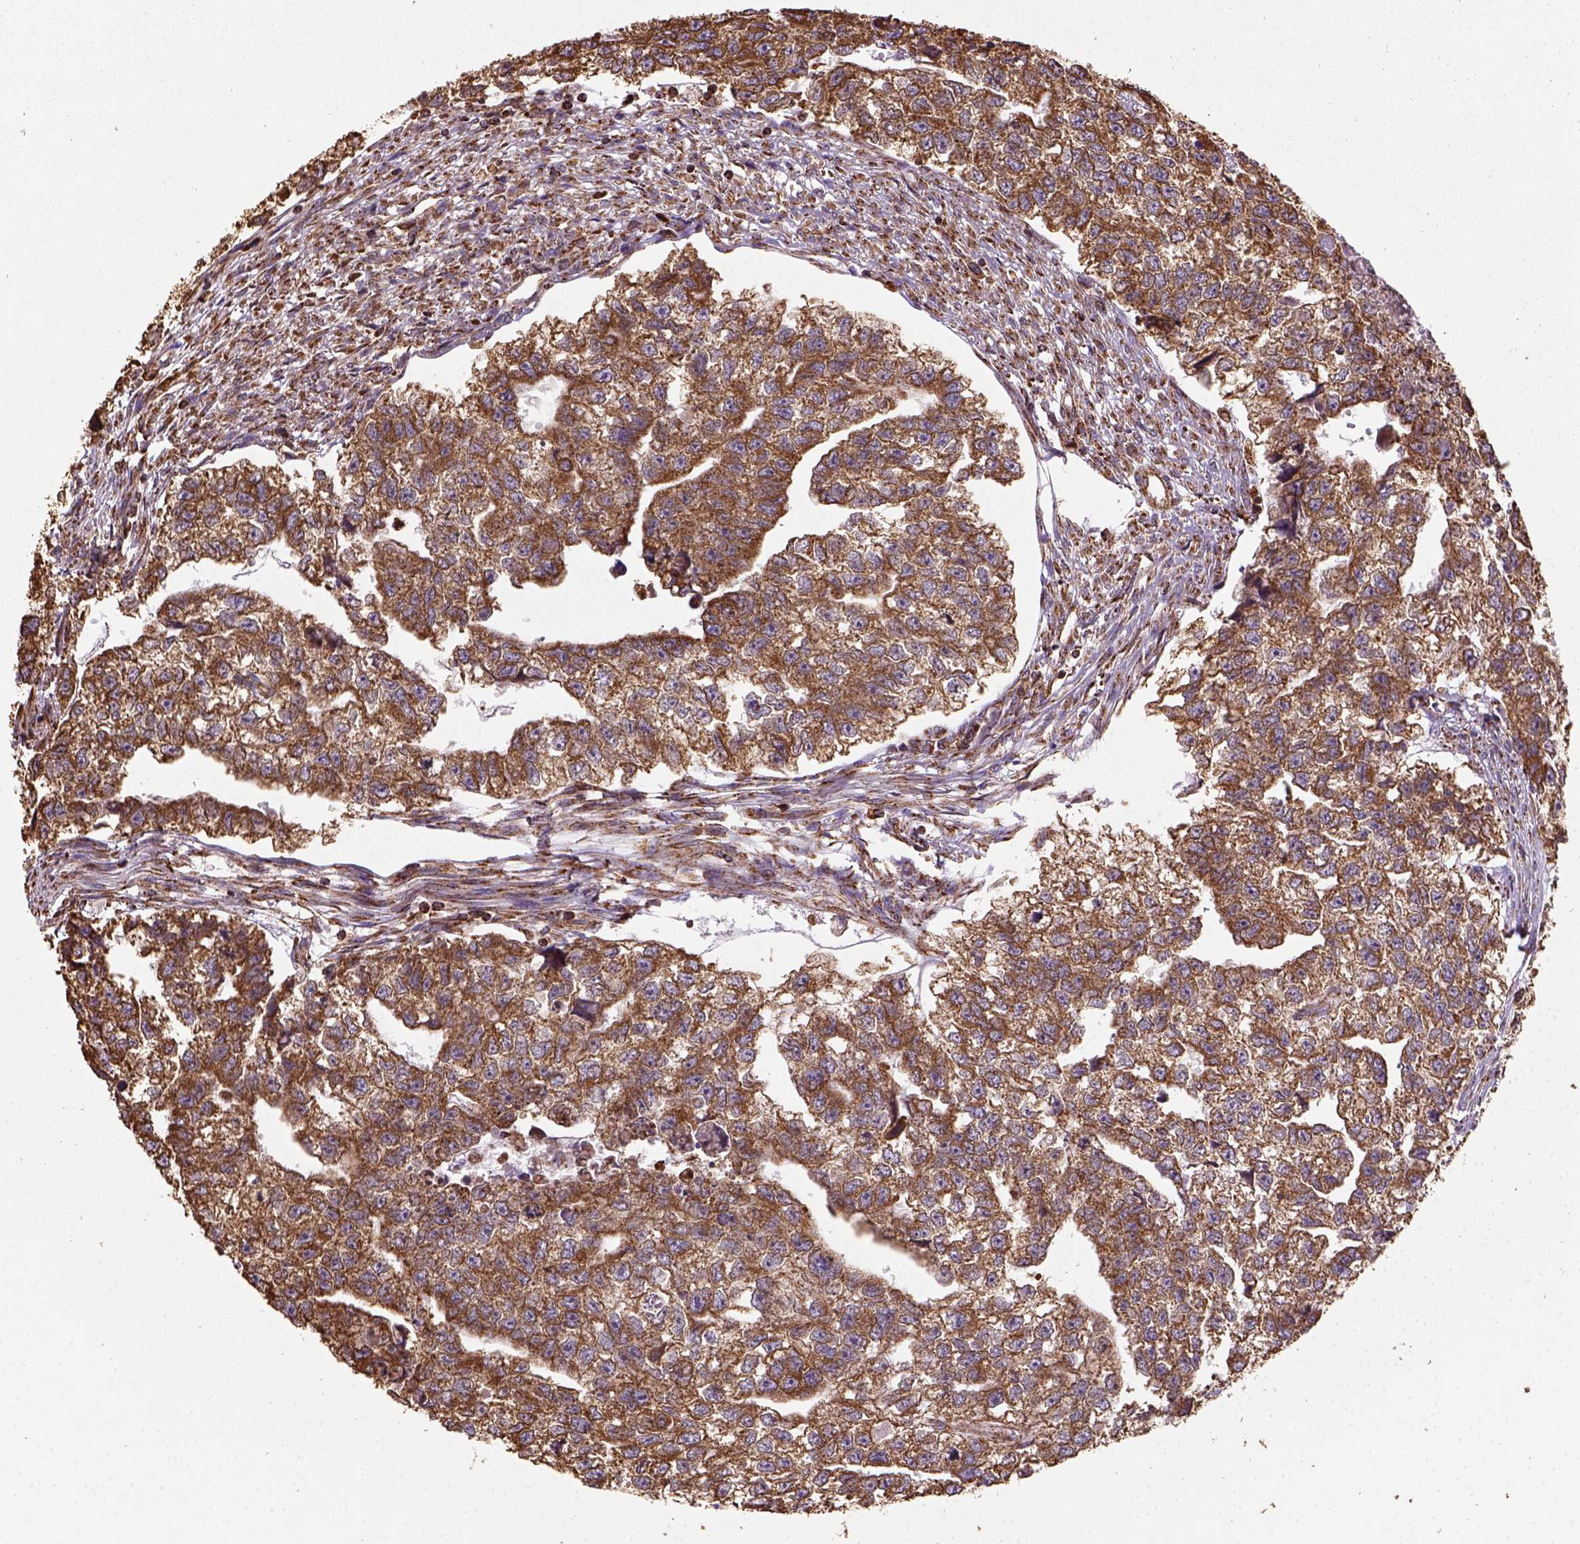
{"staining": {"intensity": "moderate", "quantity": ">75%", "location": "cytoplasmic/membranous"}, "tissue": "testis cancer", "cell_type": "Tumor cells", "image_type": "cancer", "snomed": [{"axis": "morphology", "description": "Carcinoma, Embryonal, NOS"}, {"axis": "morphology", "description": "Teratoma, malignant, NOS"}, {"axis": "topography", "description": "Testis"}], "caption": "Brown immunohistochemical staining in human testis cancer (embryonal carcinoma) demonstrates moderate cytoplasmic/membranous staining in about >75% of tumor cells.", "gene": "MAPK8IP3", "patient": {"sex": "male", "age": 44}}